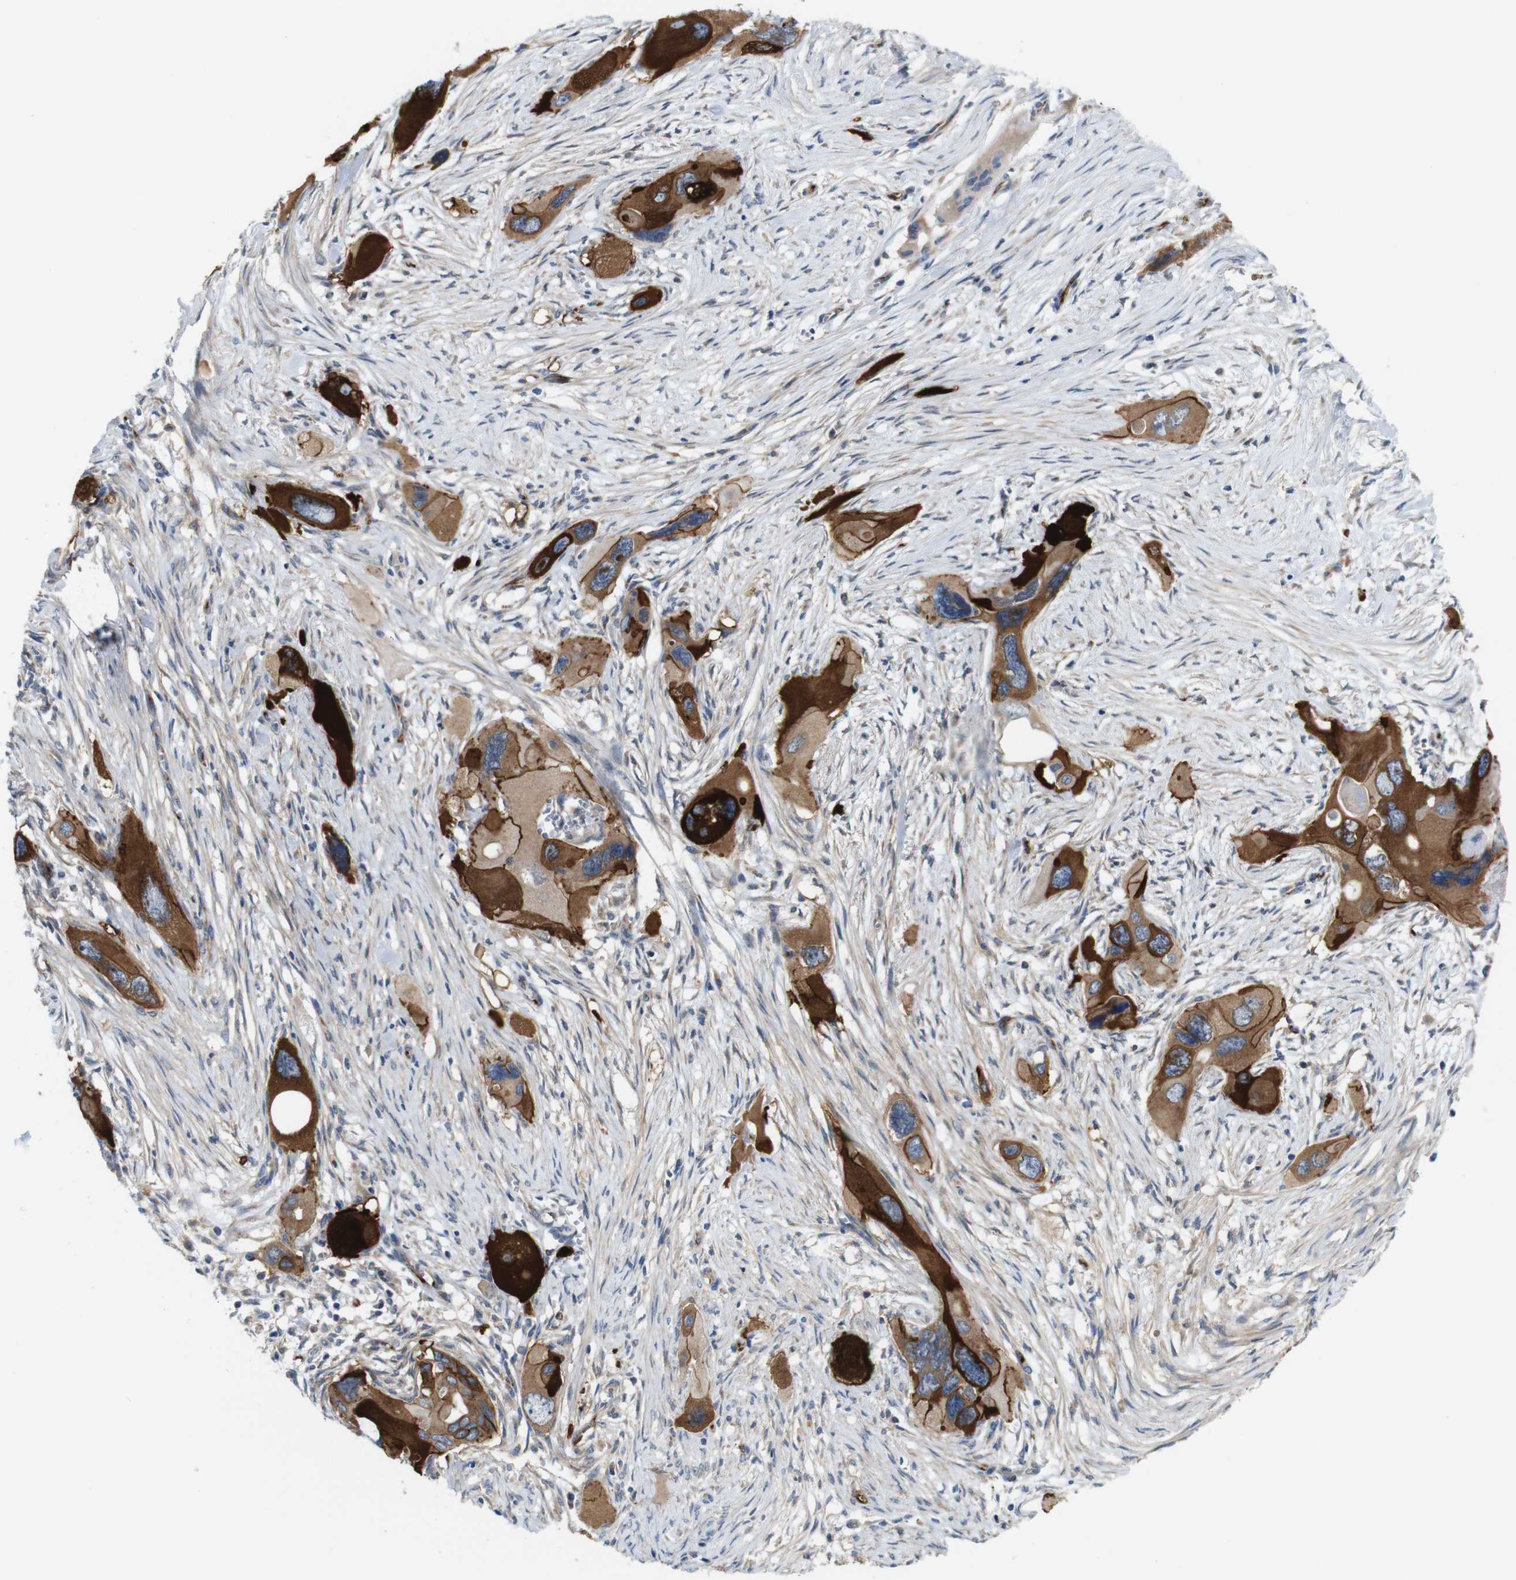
{"staining": {"intensity": "strong", "quantity": "25%-75%", "location": "cytoplasmic/membranous"}, "tissue": "pancreatic cancer", "cell_type": "Tumor cells", "image_type": "cancer", "snomed": [{"axis": "morphology", "description": "Adenocarcinoma, NOS"}, {"axis": "topography", "description": "Pancreas"}], "caption": "Immunohistochemistry (DAB) staining of adenocarcinoma (pancreatic) reveals strong cytoplasmic/membranous protein expression in approximately 25%-75% of tumor cells.", "gene": "EFCAB14", "patient": {"sex": "male", "age": 73}}